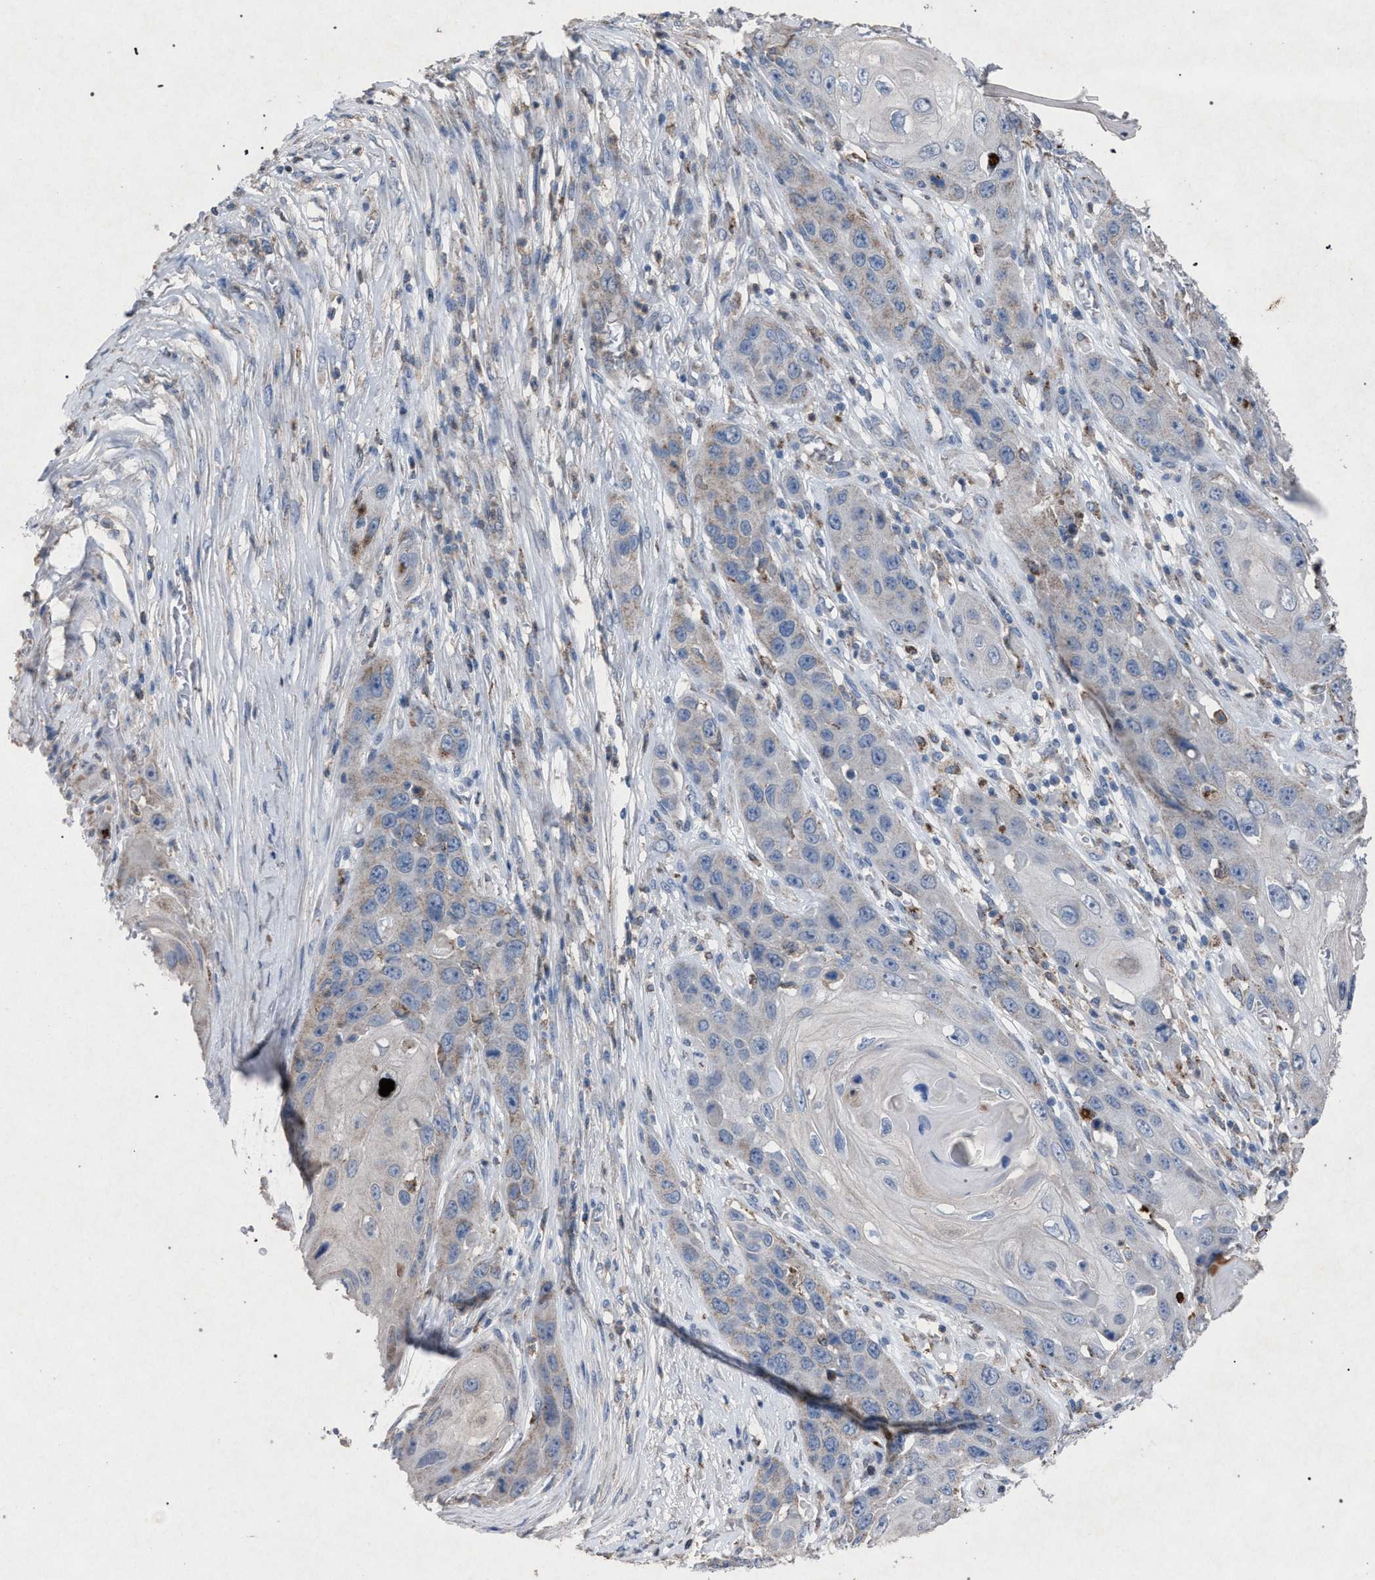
{"staining": {"intensity": "weak", "quantity": "<25%", "location": "cytoplasmic/membranous"}, "tissue": "skin cancer", "cell_type": "Tumor cells", "image_type": "cancer", "snomed": [{"axis": "morphology", "description": "Squamous cell carcinoma, NOS"}, {"axis": "topography", "description": "Skin"}], "caption": "The micrograph demonstrates no staining of tumor cells in squamous cell carcinoma (skin).", "gene": "HSD17B4", "patient": {"sex": "male", "age": 55}}